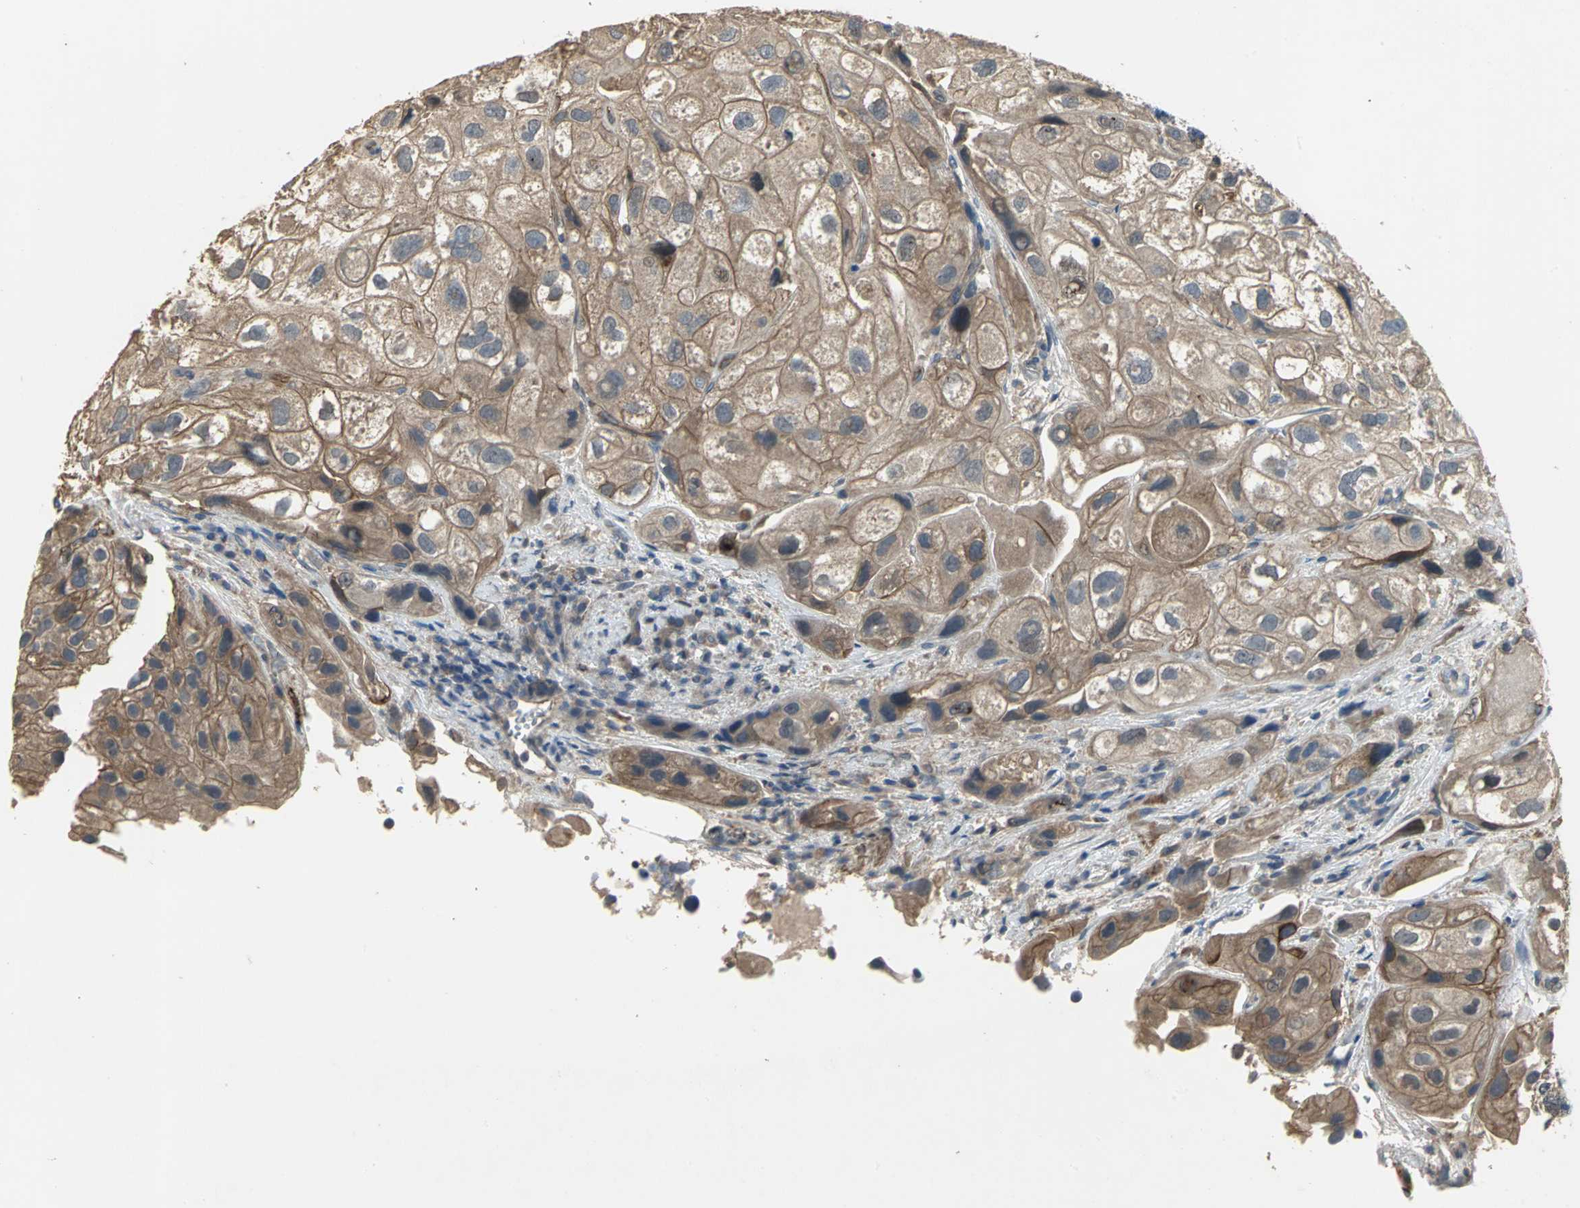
{"staining": {"intensity": "moderate", "quantity": ">75%", "location": "cytoplasmic/membranous"}, "tissue": "urothelial cancer", "cell_type": "Tumor cells", "image_type": "cancer", "snomed": [{"axis": "morphology", "description": "Urothelial carcinoma, High grade"}, {"axis": "topography", "description": "Urinary bladder"}], "caption": "Immunohistochemistry (IHC) staining of urothelial cancer, which demonstrates medium levels of moderate cytoplasmic/membranous positivity in approximately >75% of tumor cells indicating moderate cytoplasmic/membranous protein staining. The staining was performed using DAB (3,3'-diaminobenzidine) (brown) for protein detection and nuclei were counterstained in hematoxylin (blue).", "gene": "MET", "patient": {"sex": "female", "age": 64}}